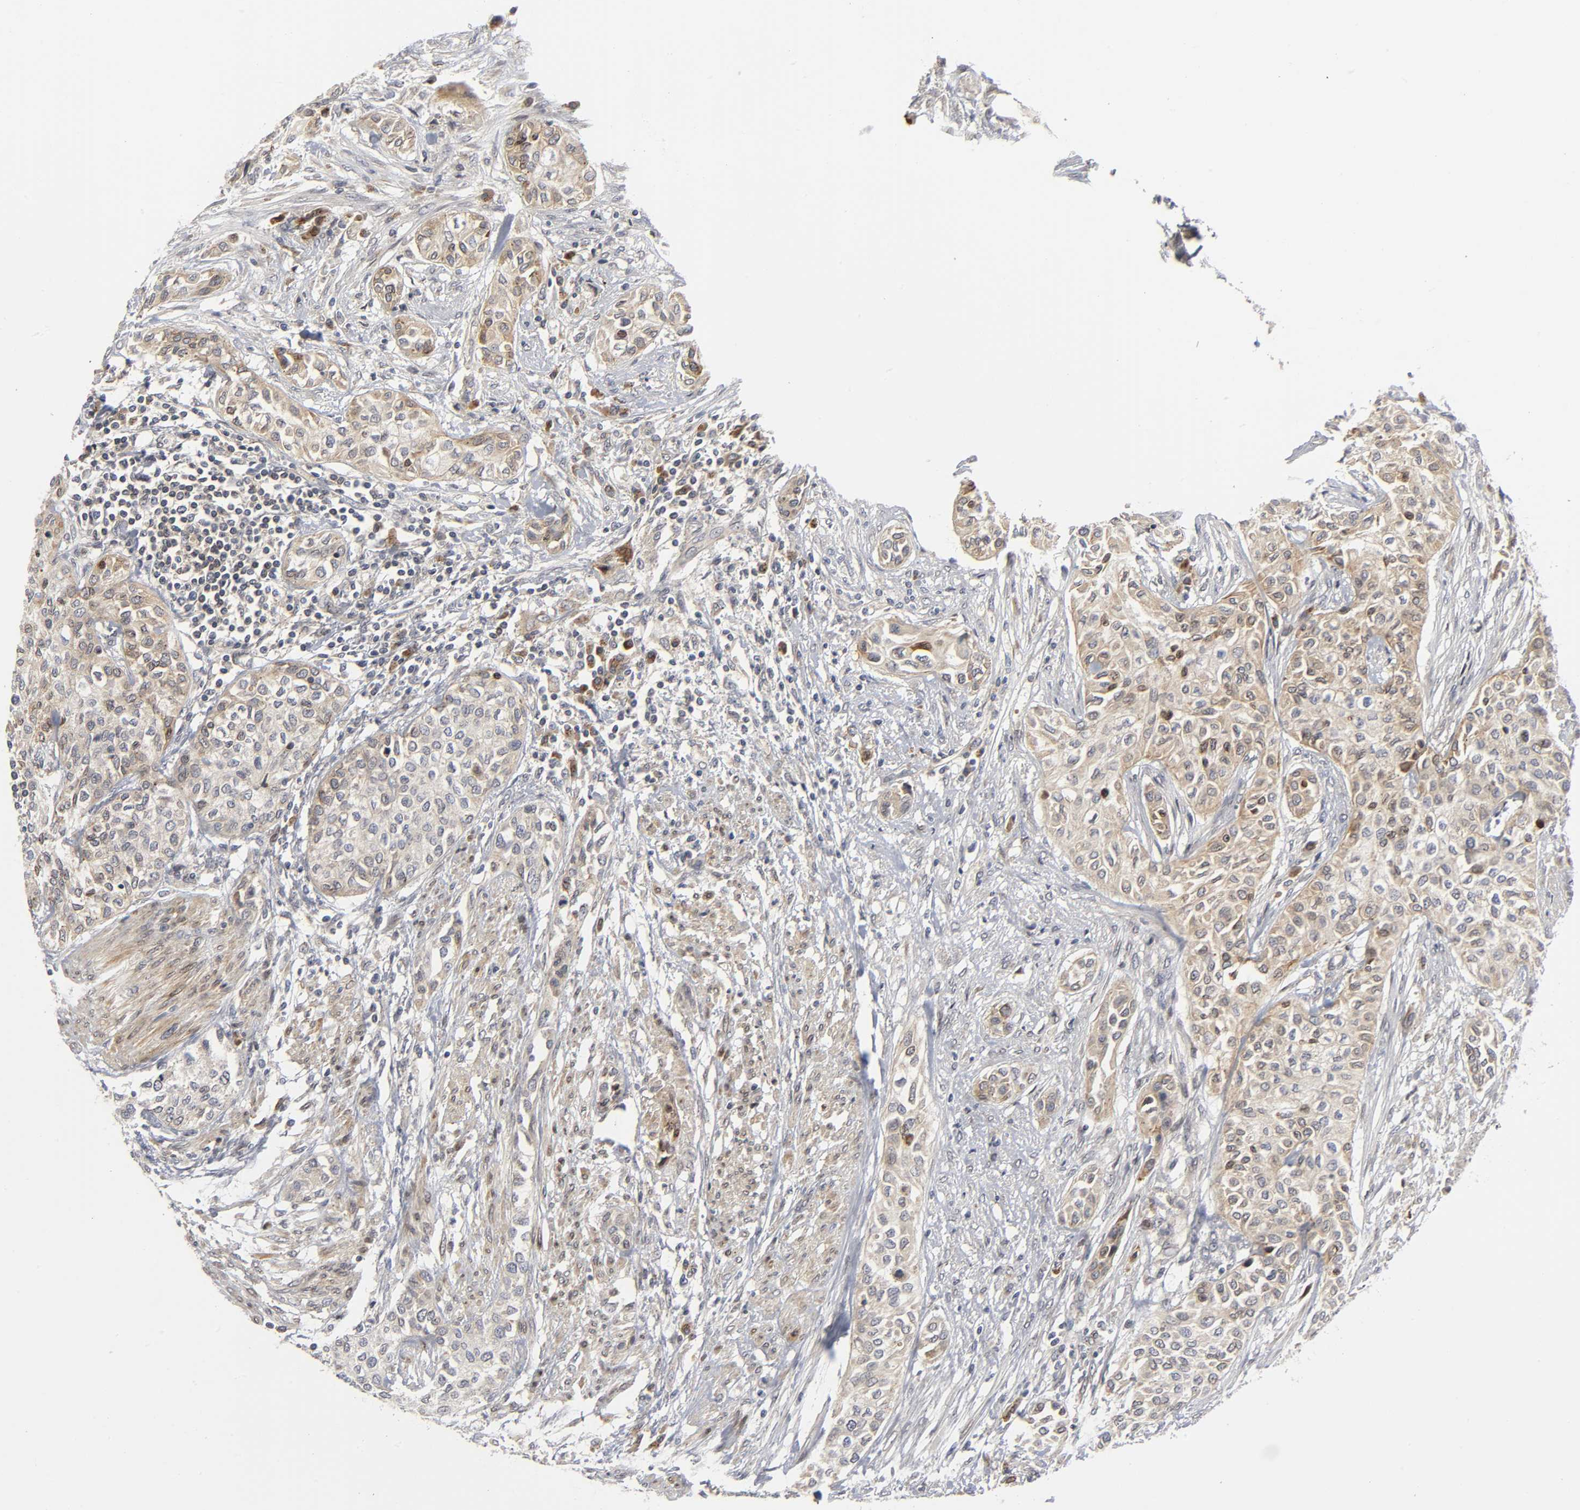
{"staining": {"intensity": "moderate", "quantity": "25%-75%", "location": "cytoplasmic/membranous"}, "tissue": "urothelial cancer", "cell_type": "Tumor cells", "image_type": "cancer", "snomed": [{"axis": "morphology", "description": "Urothelial carcinoma, High grade"}, {"axis": "topography", "description": "Urinary bladder"}], "caption": "DAB (3,3'-diaminobenzidine) immunohistochemical staining of high-grade urothelial carcinoma displays moderate cytoplasmic/membranous protein positivity in approximately 25%-75% of tumor cells.", "gene": "ASB6", "patient": {"sex": "male", "age": 74}}